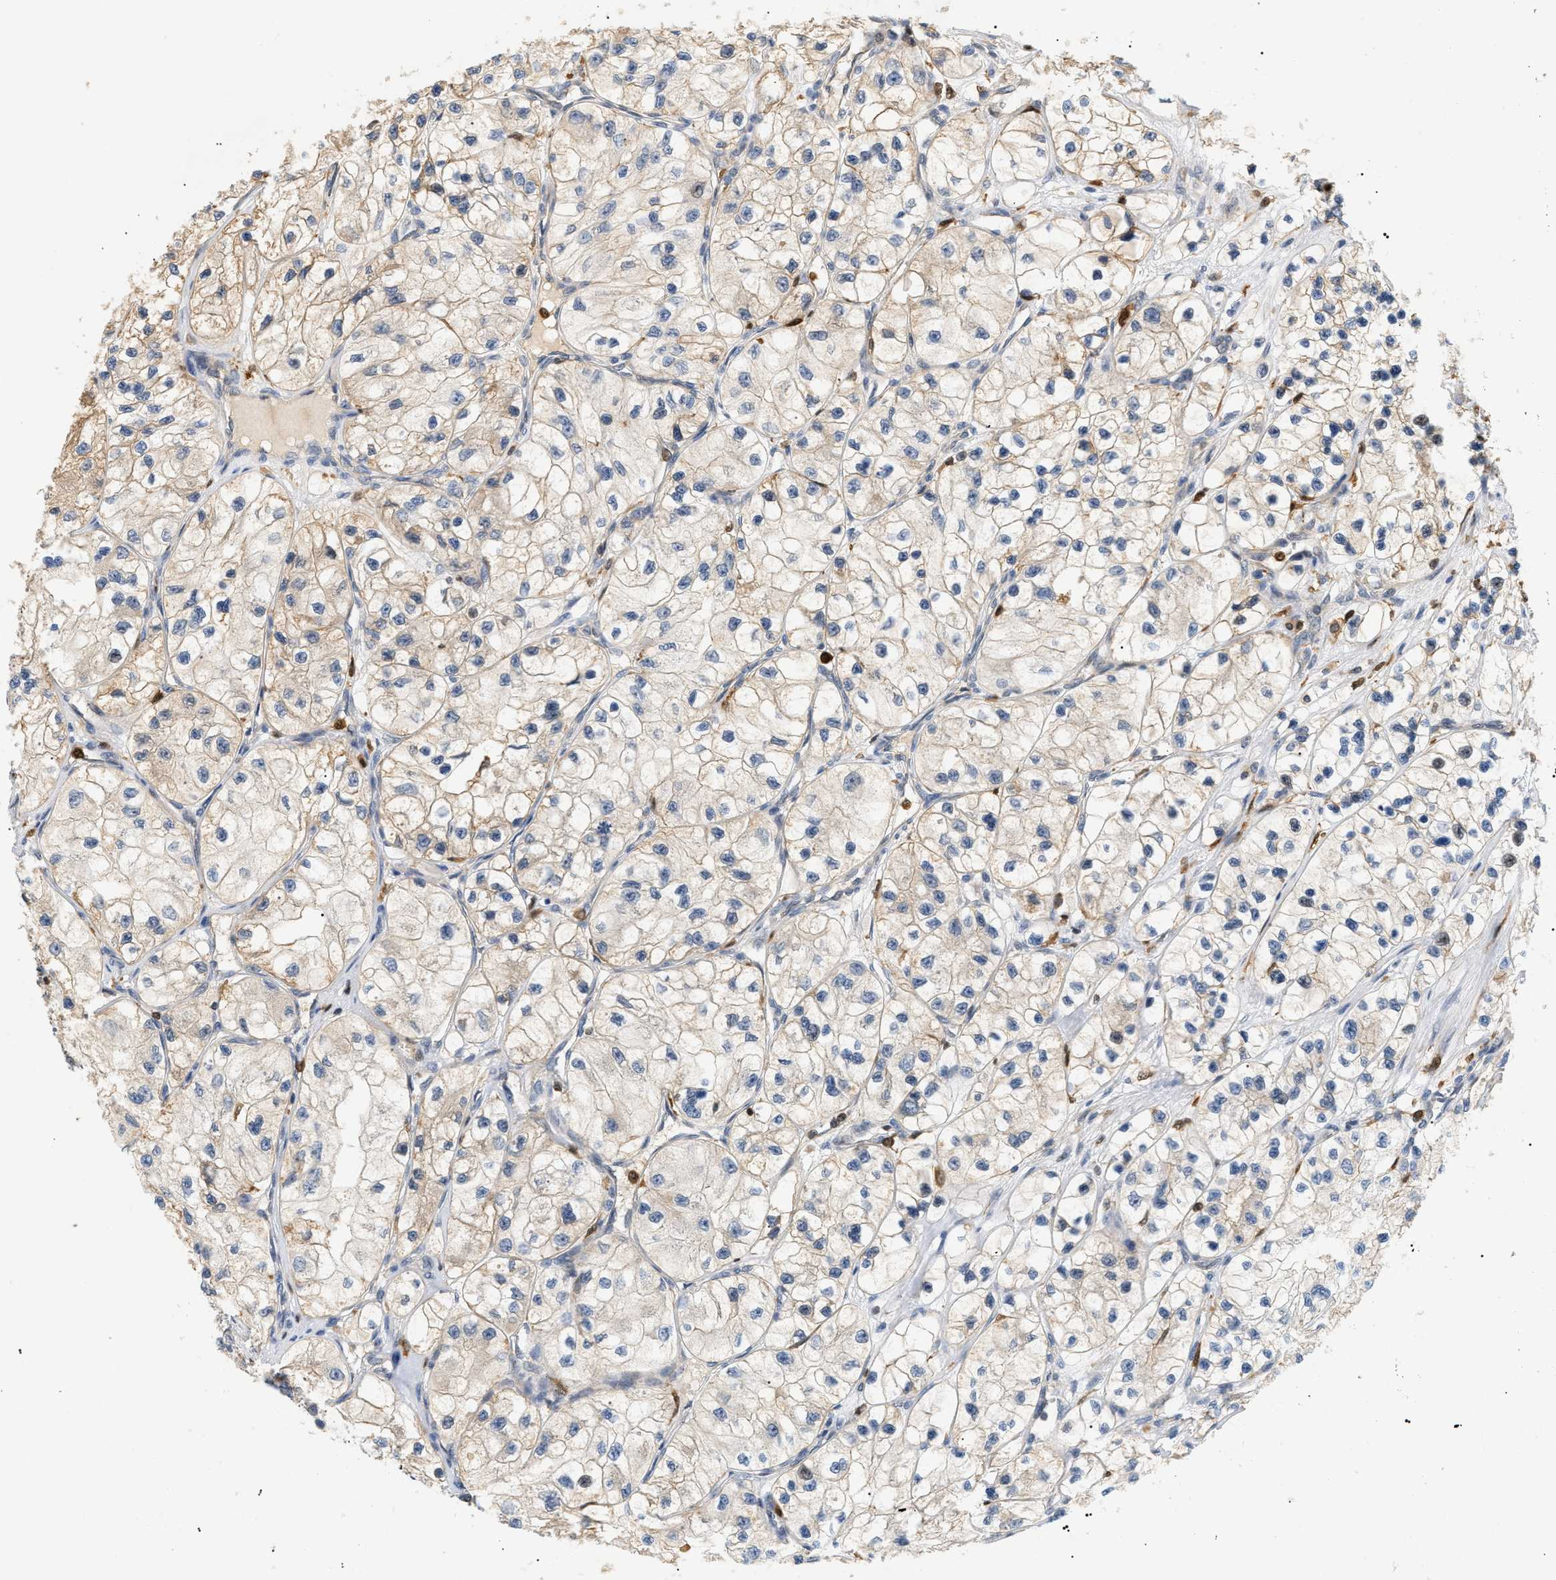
{"staining": {"intensity": "weak", "quantity": "25%-75%", "location": "cytoplasmic/membranous"}, "tissue": "renal cancer", "cell_type": "Tumor cells", "image_type": "cancer", "snomed": [{"axis": "morphology", "description": "Adenocarcinoma, NOS"}, {"axis": "topography", "description": "Kidney"}], "caption": "Immunohistochemical staining of adenocarcinoma (renal) demonstrates low levels of weak cytoplasmic/membranous protein expression in about 25%-75% of tumor cells.", "gene": "PYCARD", "patient": {"sex": "female", "age": 57}}